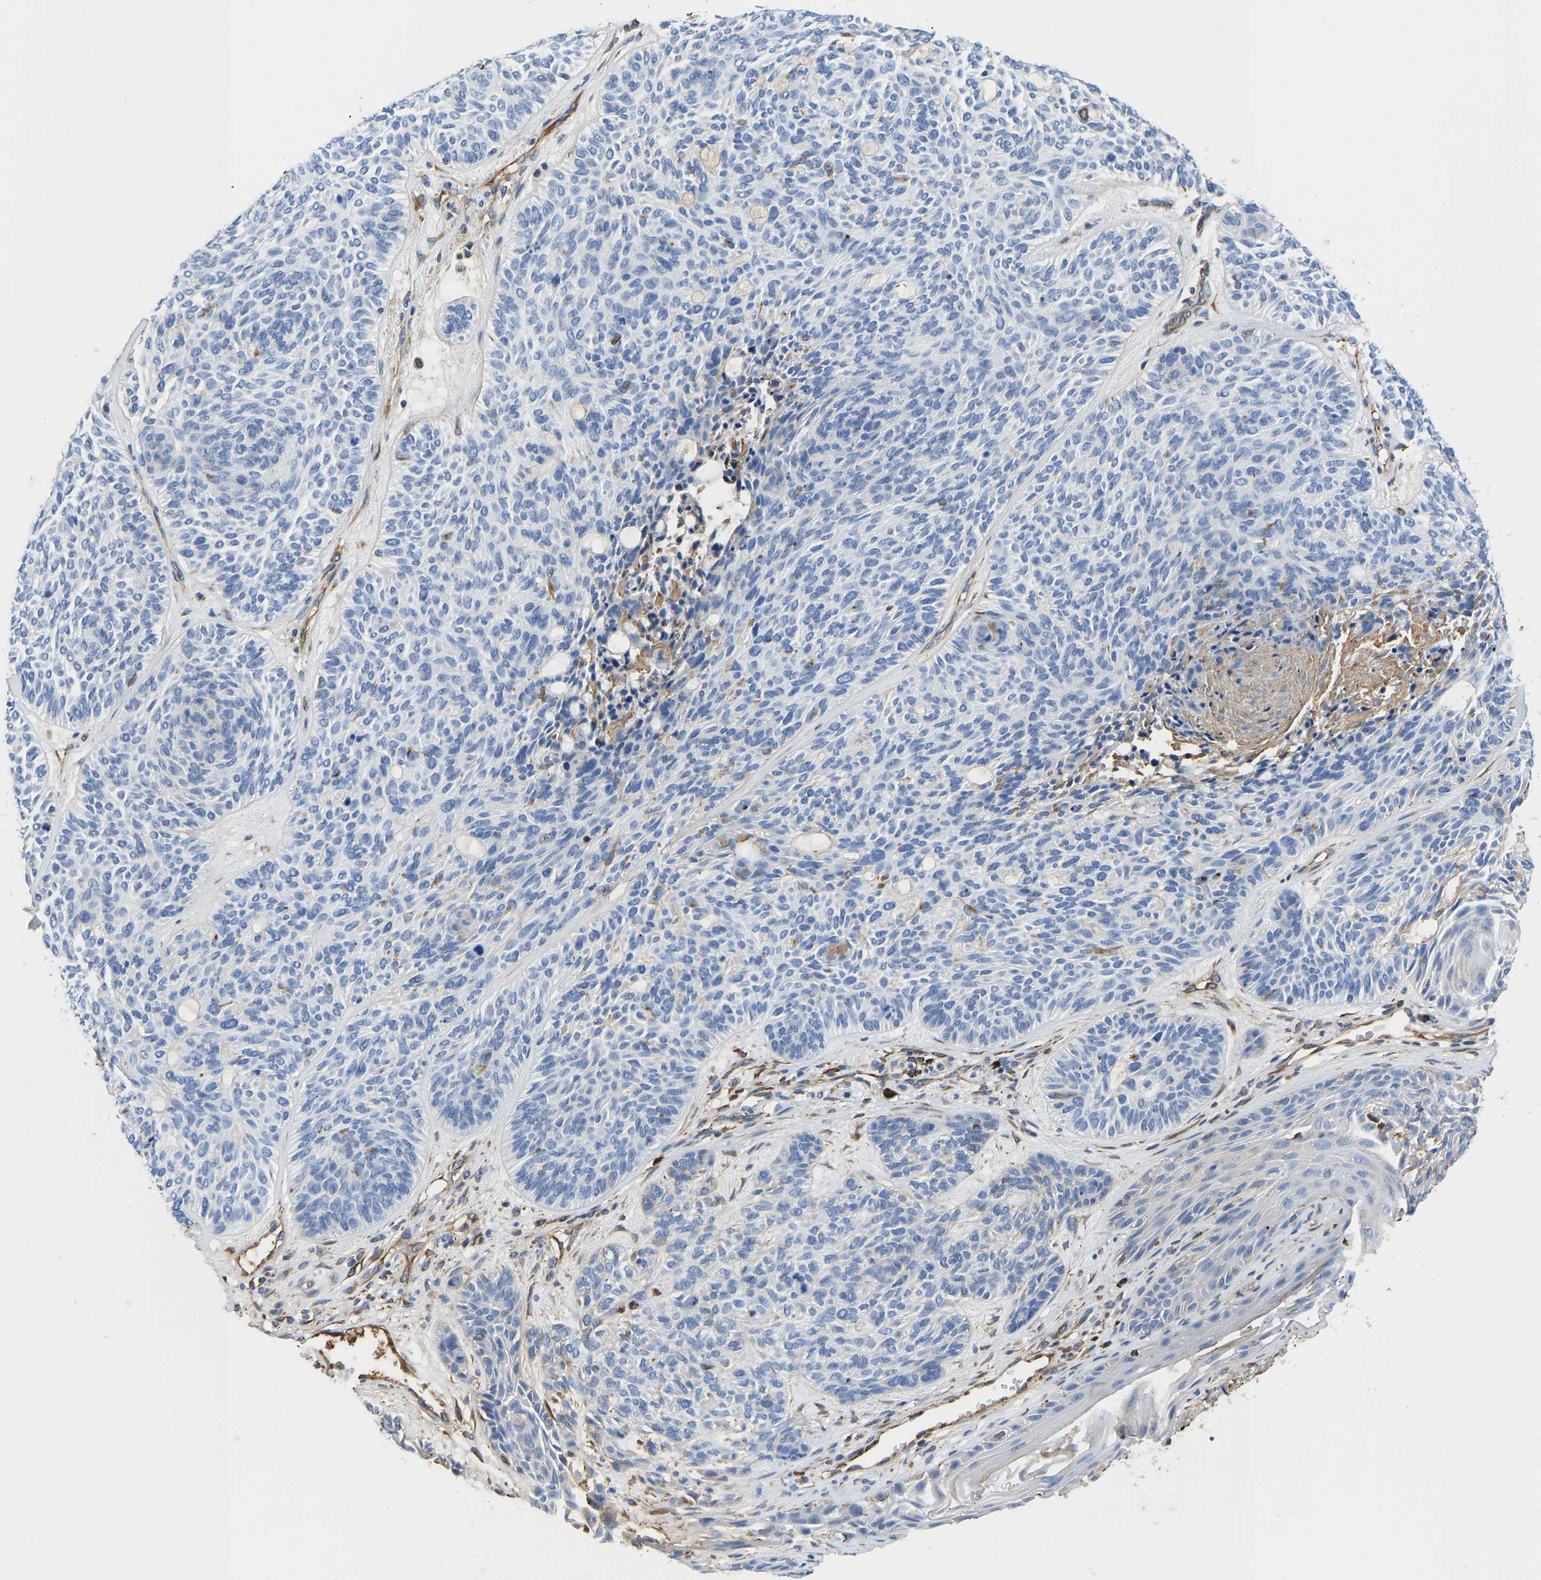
{"staining": {"intensity": "negative", "quantity": "none", "location": "none"}, "tissue": "skin cancer", "cell_type": "Tumor cells", "image_type": "cancer", "snomed": [{"axis": "morphology", "description": "Basal cell carcinoma"}, {"axis": "topography", "description": "Skin"}], "caption": "Human basal cell carcinoma (skin) stained for a protein using immunohistochemistry displays no expression in tumor cells.", "gene": "HSPG2", "patient": {"sex": "male", "age": 55}}